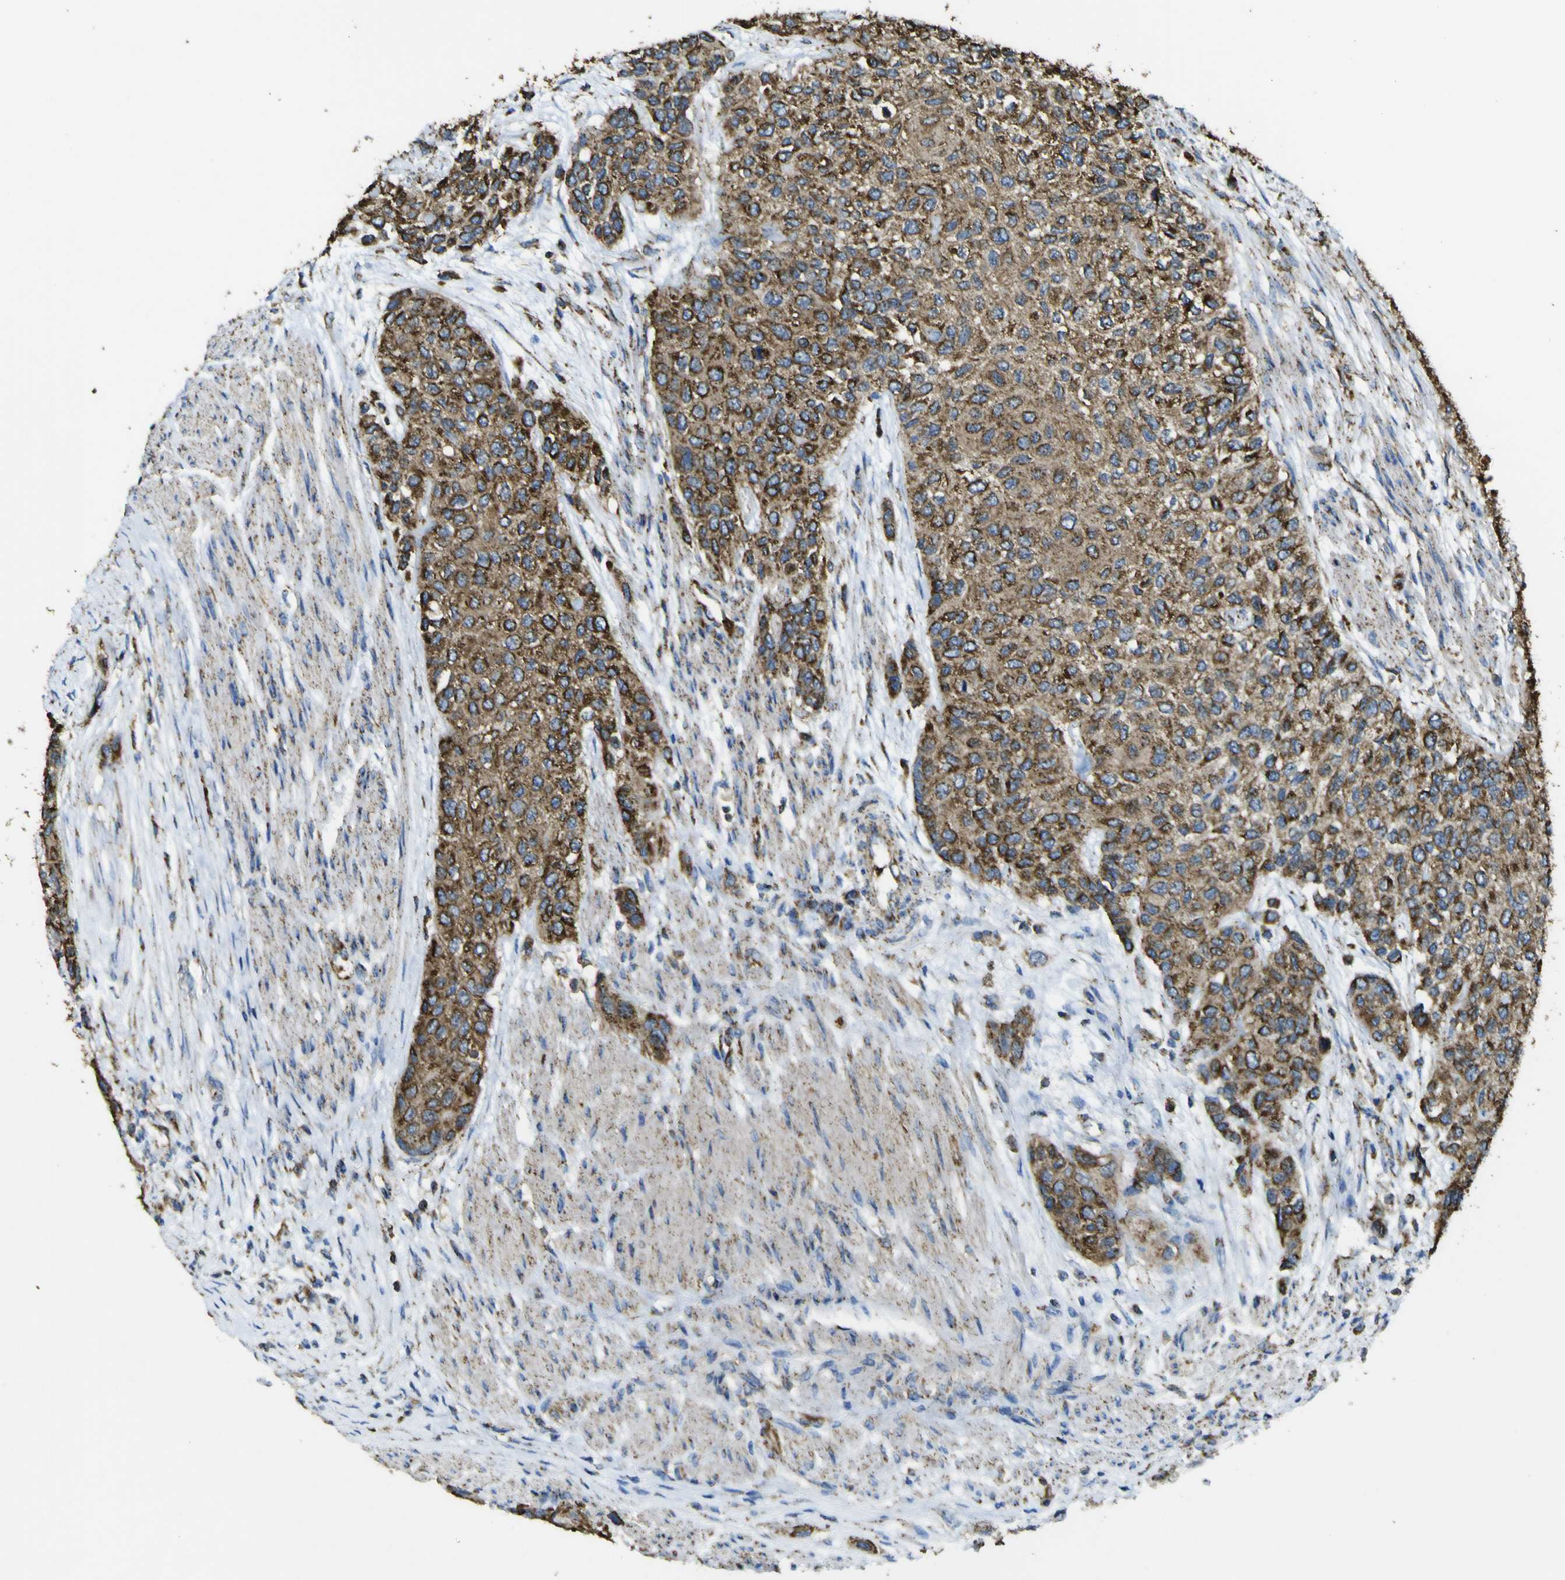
{"staining": {"intensity": "strong", "quantity": ">75%", "location": "cytoplasmic/membranous"}, "tissue": "urothelial cancer", "cell_type": "Tumor cells", "image_type": "cancer", "snomed": [{"axis": "morphology", "description": "Urothelial carcinoma, High grade"}, {"axis": "topography", "description": "Urinary bladder"}], "caption": "A photomicrograph showing strong cytoplasmic/membranous positivity in approximately >75% of tumor cells in urothelial cancer, as visualized by brown immunohistochemical staining.", "gene": "ACSL3", "patient": {"sex": "female", "age": 56}}